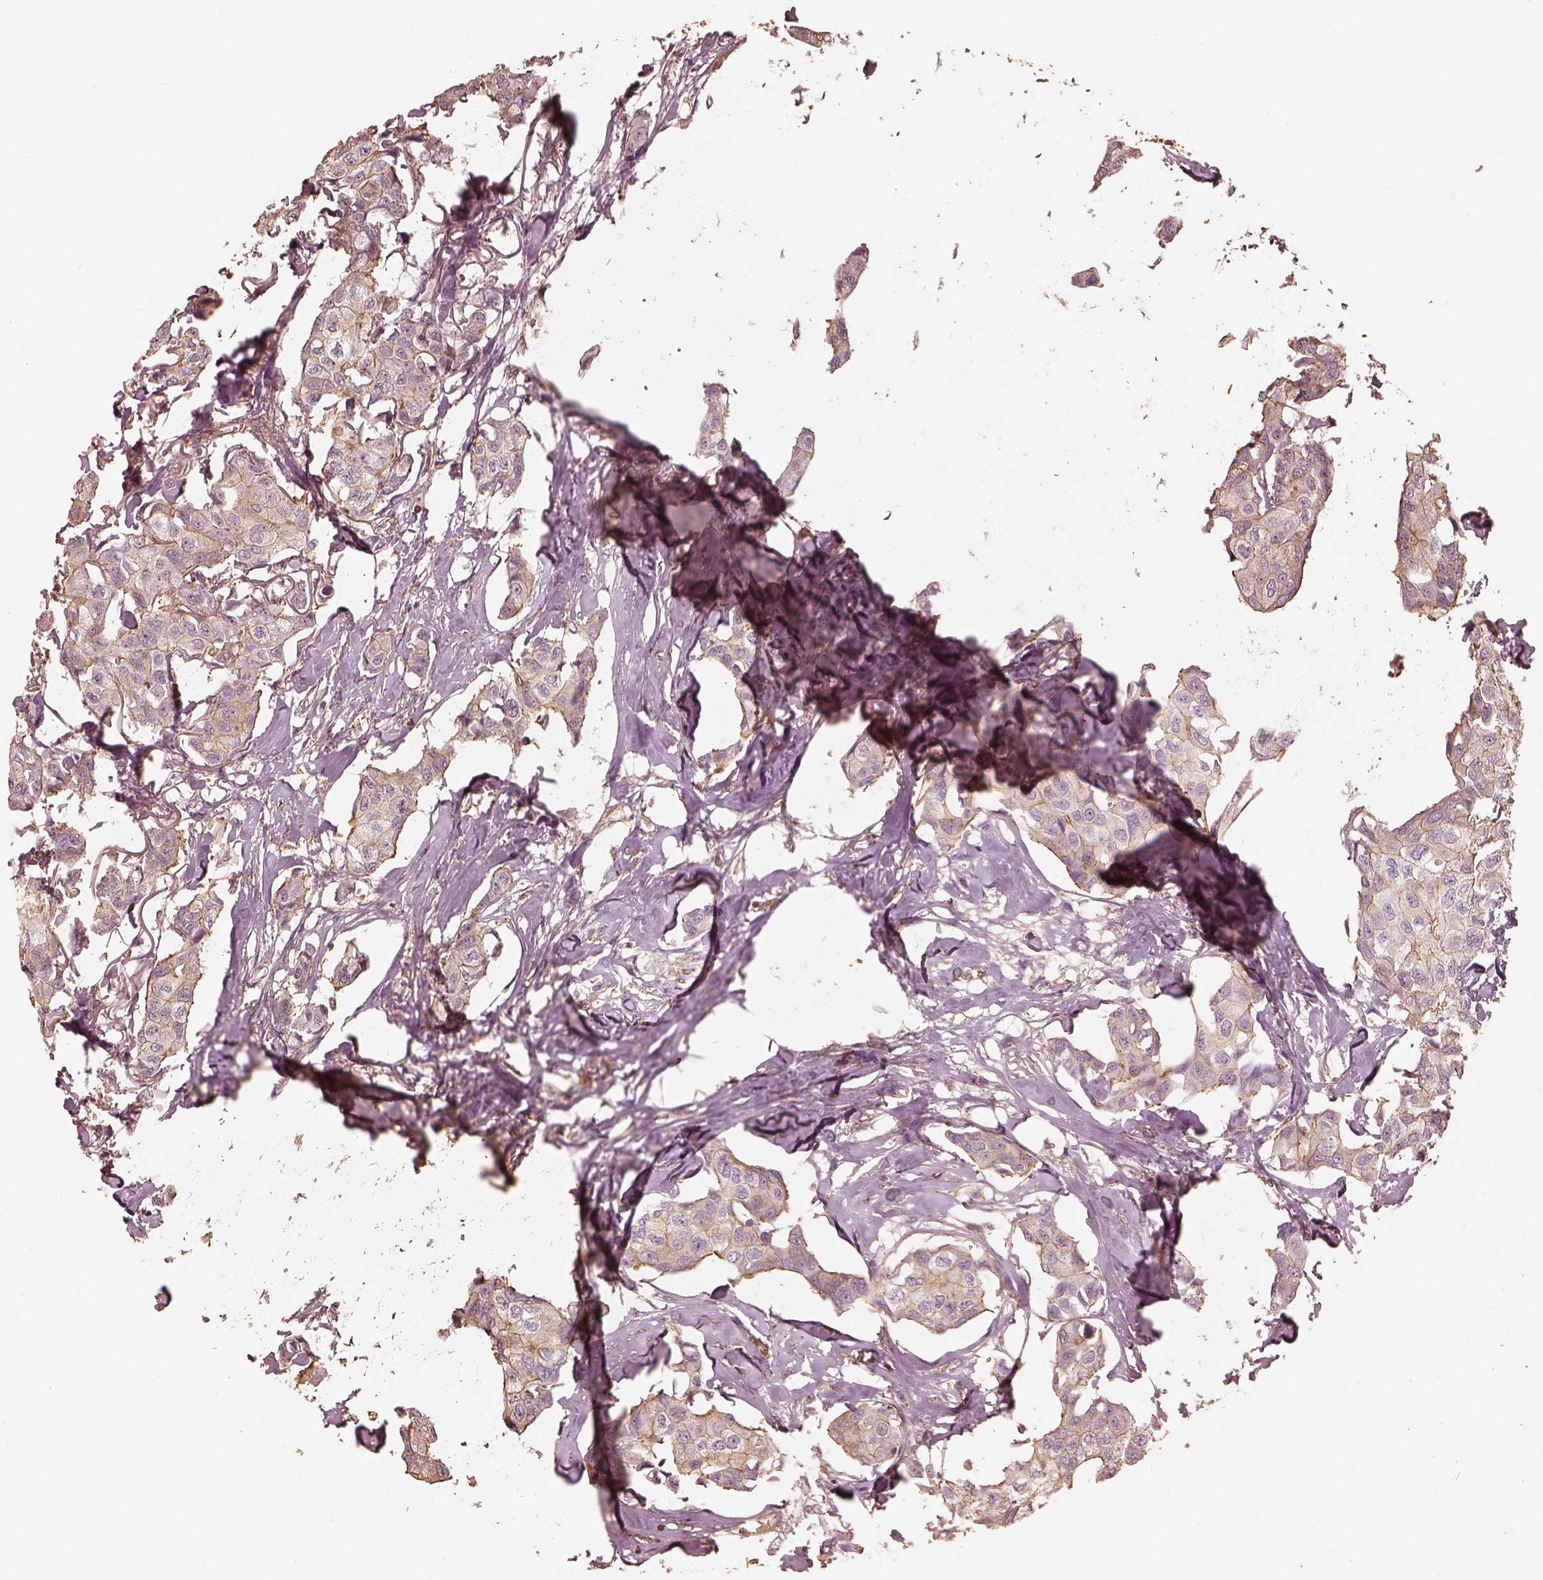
{"staining": {"intensity": "moderate", "quantity": "<25%", "location": "cytoplasmic/membranous"}, "tissue": "breast cancer", "cell_type": "Tumor cells", "image_type": "cancer", "snomed": [{"axis": "morphology", "description": "Duct carcinoma"}, {"axis": "topography", "description": "Breast"}], "caption": "Immunohistochemical staining of breast infiltrating ductal carcinoma reveals low levels of moderate cytoplasmic/membranous expression in about <25% of tumor cells.", "gene": "WDR7", "patient": {"sex": "female", "age": 80}}